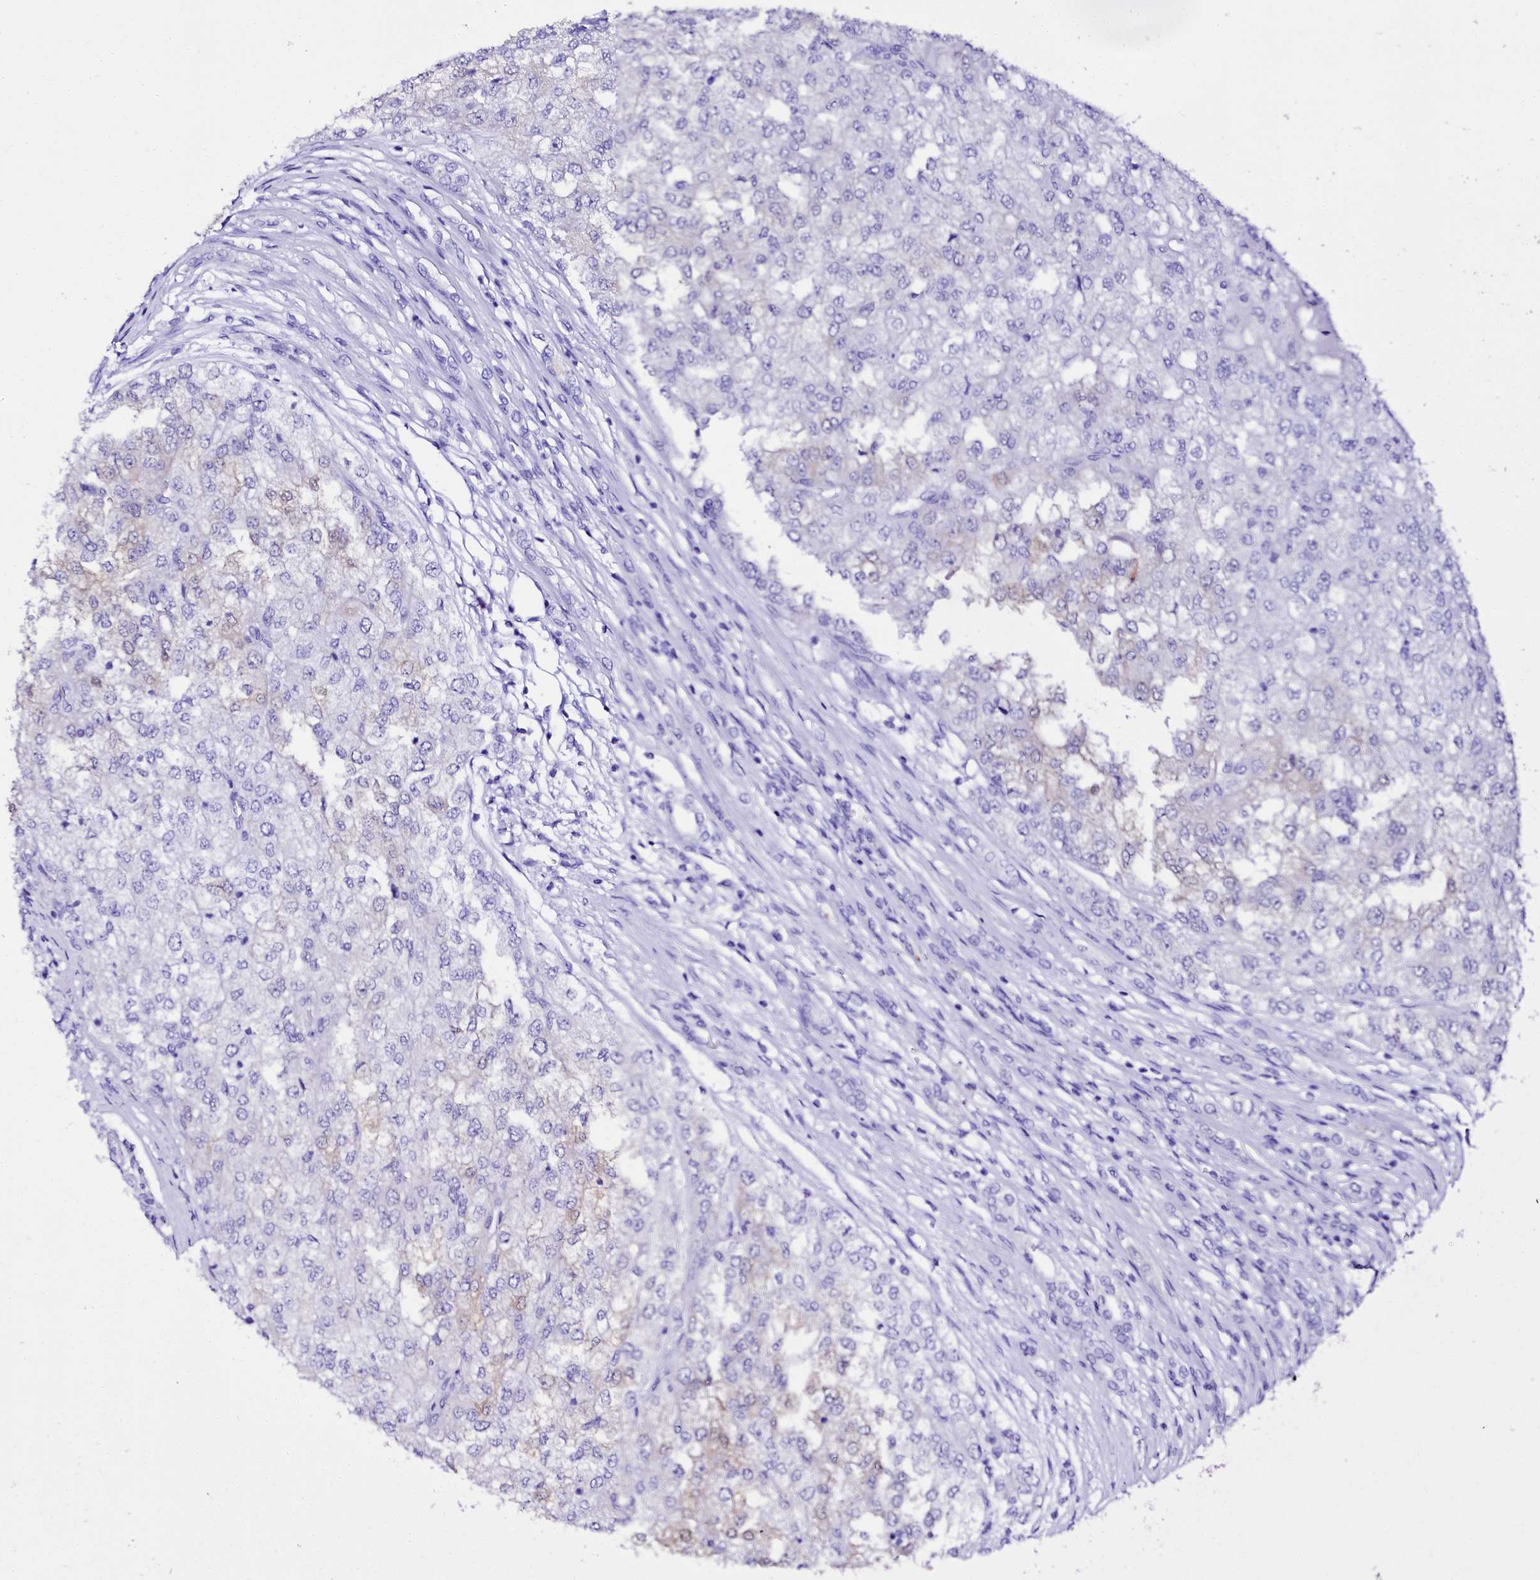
{"staining": {"intensity": "negative", "quantity": "none", "location": "none"}, "tissue": "renal cancer", "cell_type": "Tumor cells", "image_type": "cancer", "snomed": [{"axis": "morphology", "description": "Adenocarcinoma, NOS"}, {"axis": "topography", "description": "Kidney"}], "caption": "The immunohistochemistry histopathology image has no significant expression in tumor cells of renal adenocarcinoma tissue.", "gene": "SORD", "patient": {"sex": "female", "age": 54}}